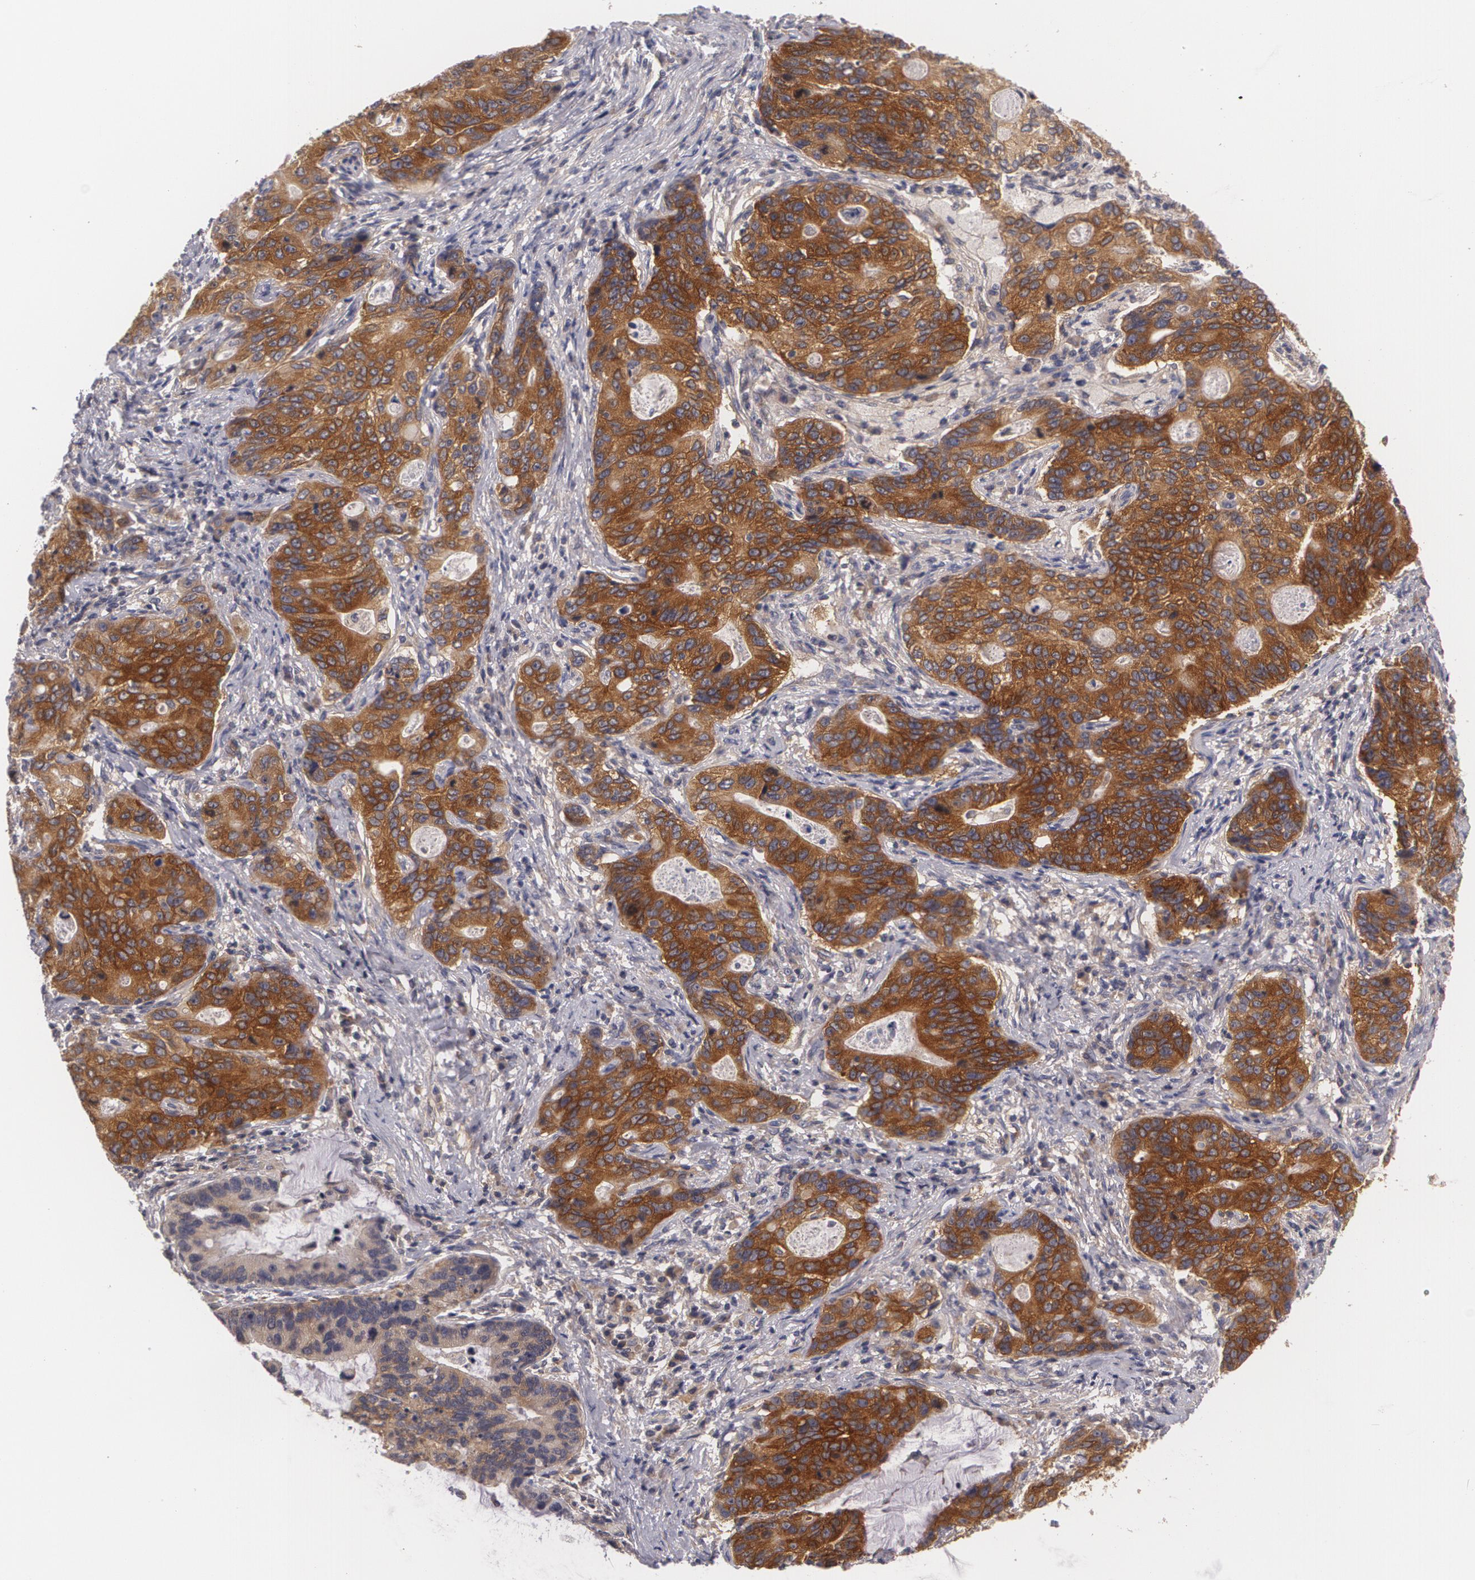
{"staining": {"intensity": "strong", "quantity": ">75%", "location": "cytoplasmic/membranous"}, "tissue": "stomach cancer", "cell_type": "Tumor cells", "image_type": "cancer", "snomed": [{"axis": "morphology", "description": "Adenocarcinoma, NOS"}, {"axis": "topography", "description": "Esophagus"}, {"axis": "topography", "description": "Stomach"}], "caption": "This image exhibits immunohistochemistry staining of human stomach cancer, with high strong cytoplasmic/membranous positivity in about >75% of tumor cells.", "gene": "CASK", "patient": {"sex": "male", "age": 74}}